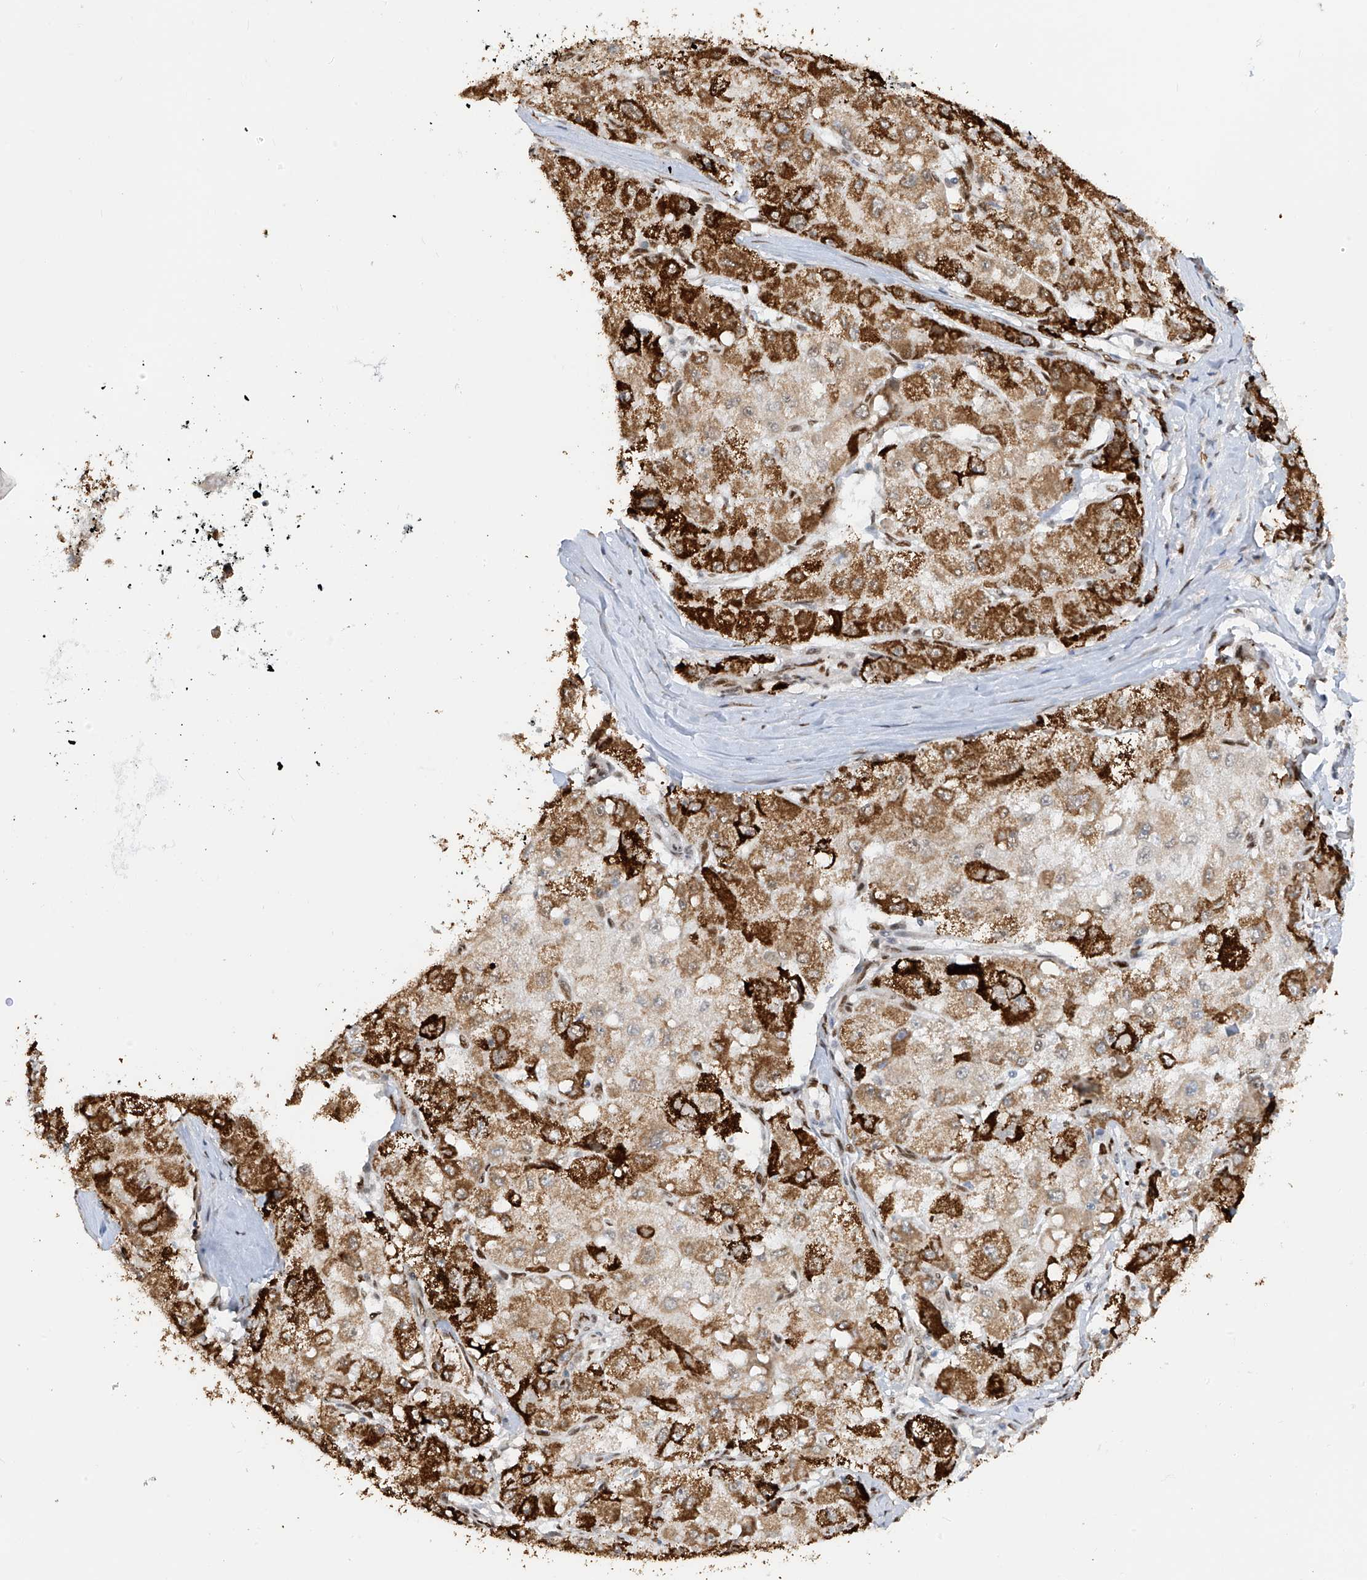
{"staining": {"intensity": "strong", "quantity": "25%-75%", "location": "cytoplasmic/membranous"}, "tissue": "liver cancer", "cell_type": "Tumor cells", "image_type": "cancer", "snomed": [{"axis": "morphology", "description": "Carcinoma, Hepatocellular, NOS"}, {"axis": "topography", "description": "Liver"}], "caption": "Liver cancer stained with DAB immunohistochemistry (IHC) demonstrates high levels of strong cytoplasmic/membranous staining in approximately 25%-75% of tumor cells.", "gene": "PM20D2", "patient": {"sex": "male", "age": 80}}